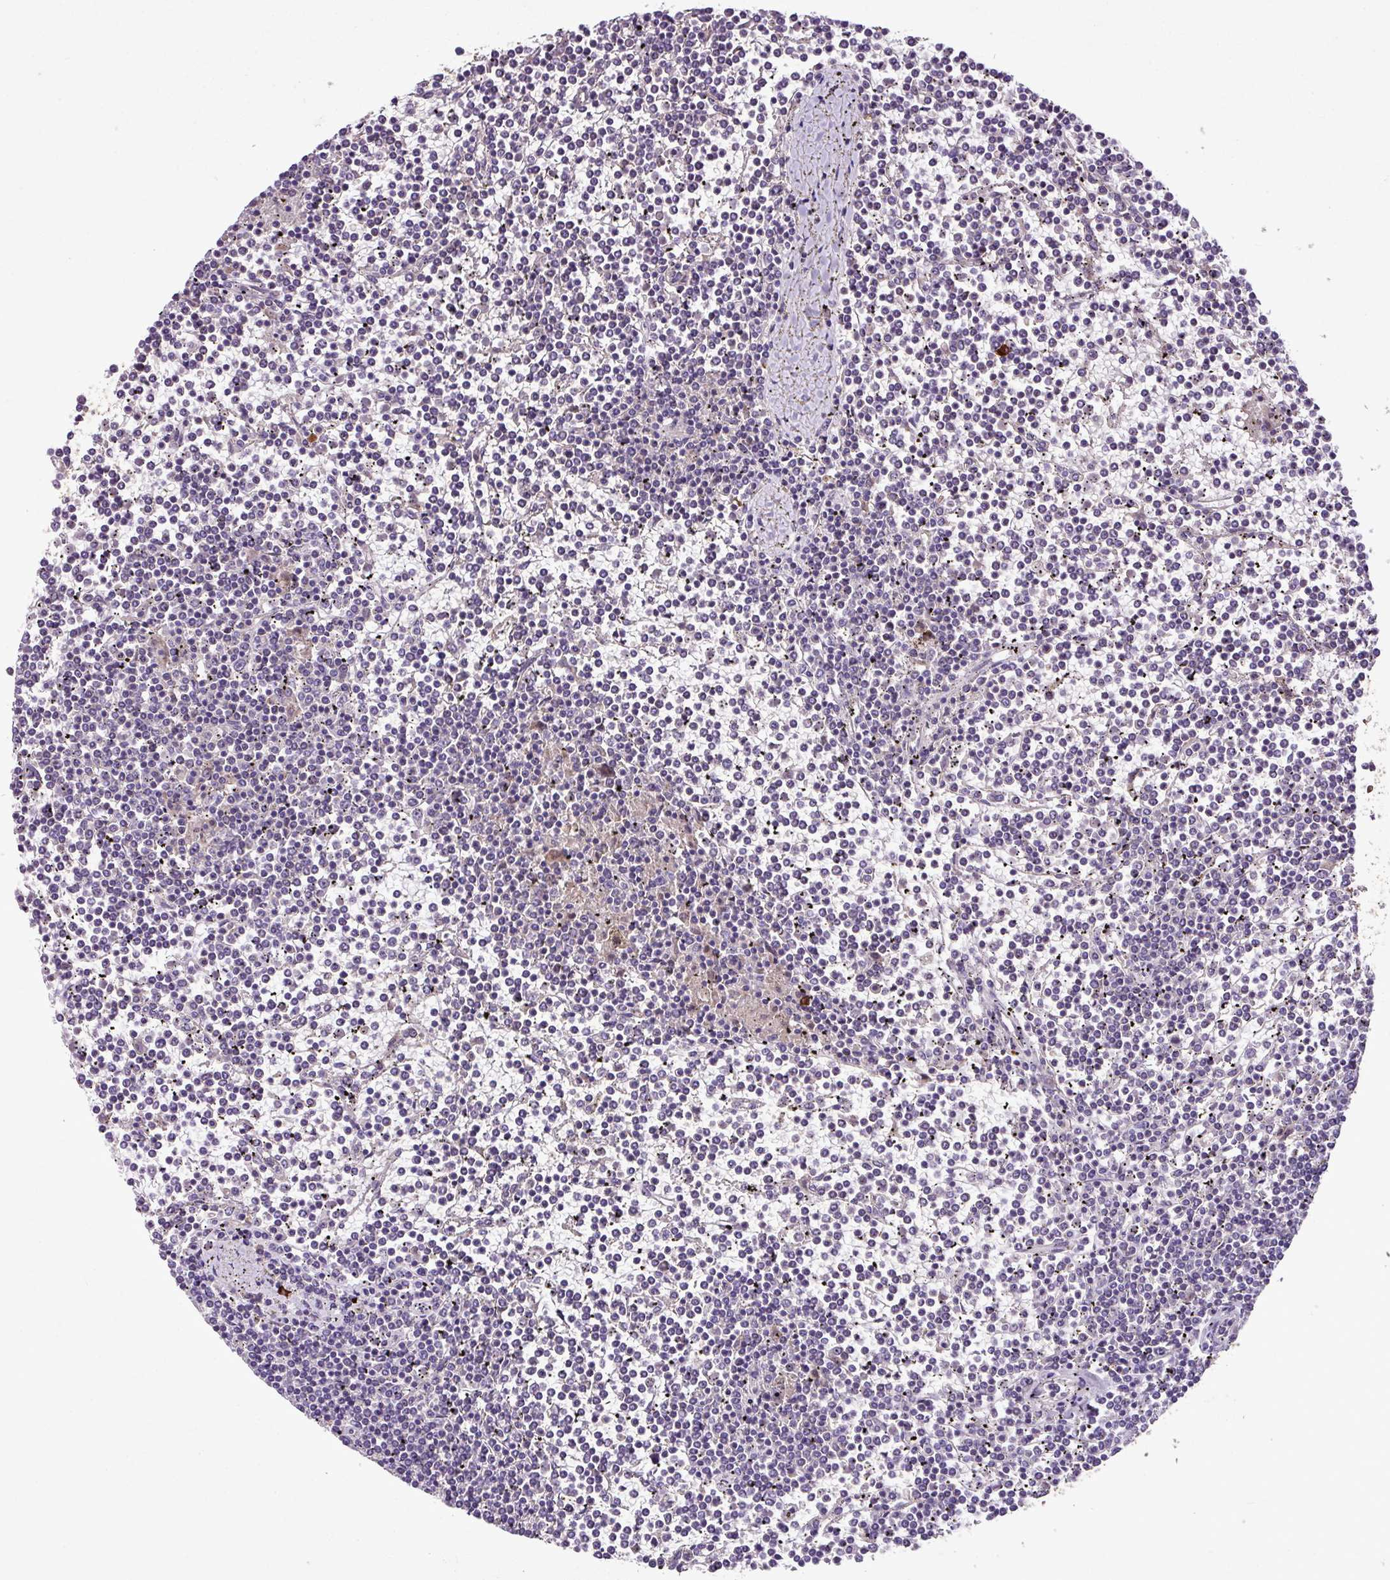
{"staining": {"intensity": "negative", "quantity": "none", "location": "none"}, "tissue": "lymphoma", "cell_type": "Tumor cells", "image_type": "cancer", "snomed": [{"axis": "morphology", "description": "Malignant lymphoma, non-Hodgkin's type, Low grade"}, {"axis": "topography", "description": "Spleen"}], "caption": "A micrograph of human low-grade malignant lymphoma, non-Hodgkin's type is negative for staining in tumor cells.", "gene": "ZNF266", "patient": {"sex": "female", "age": 19}}